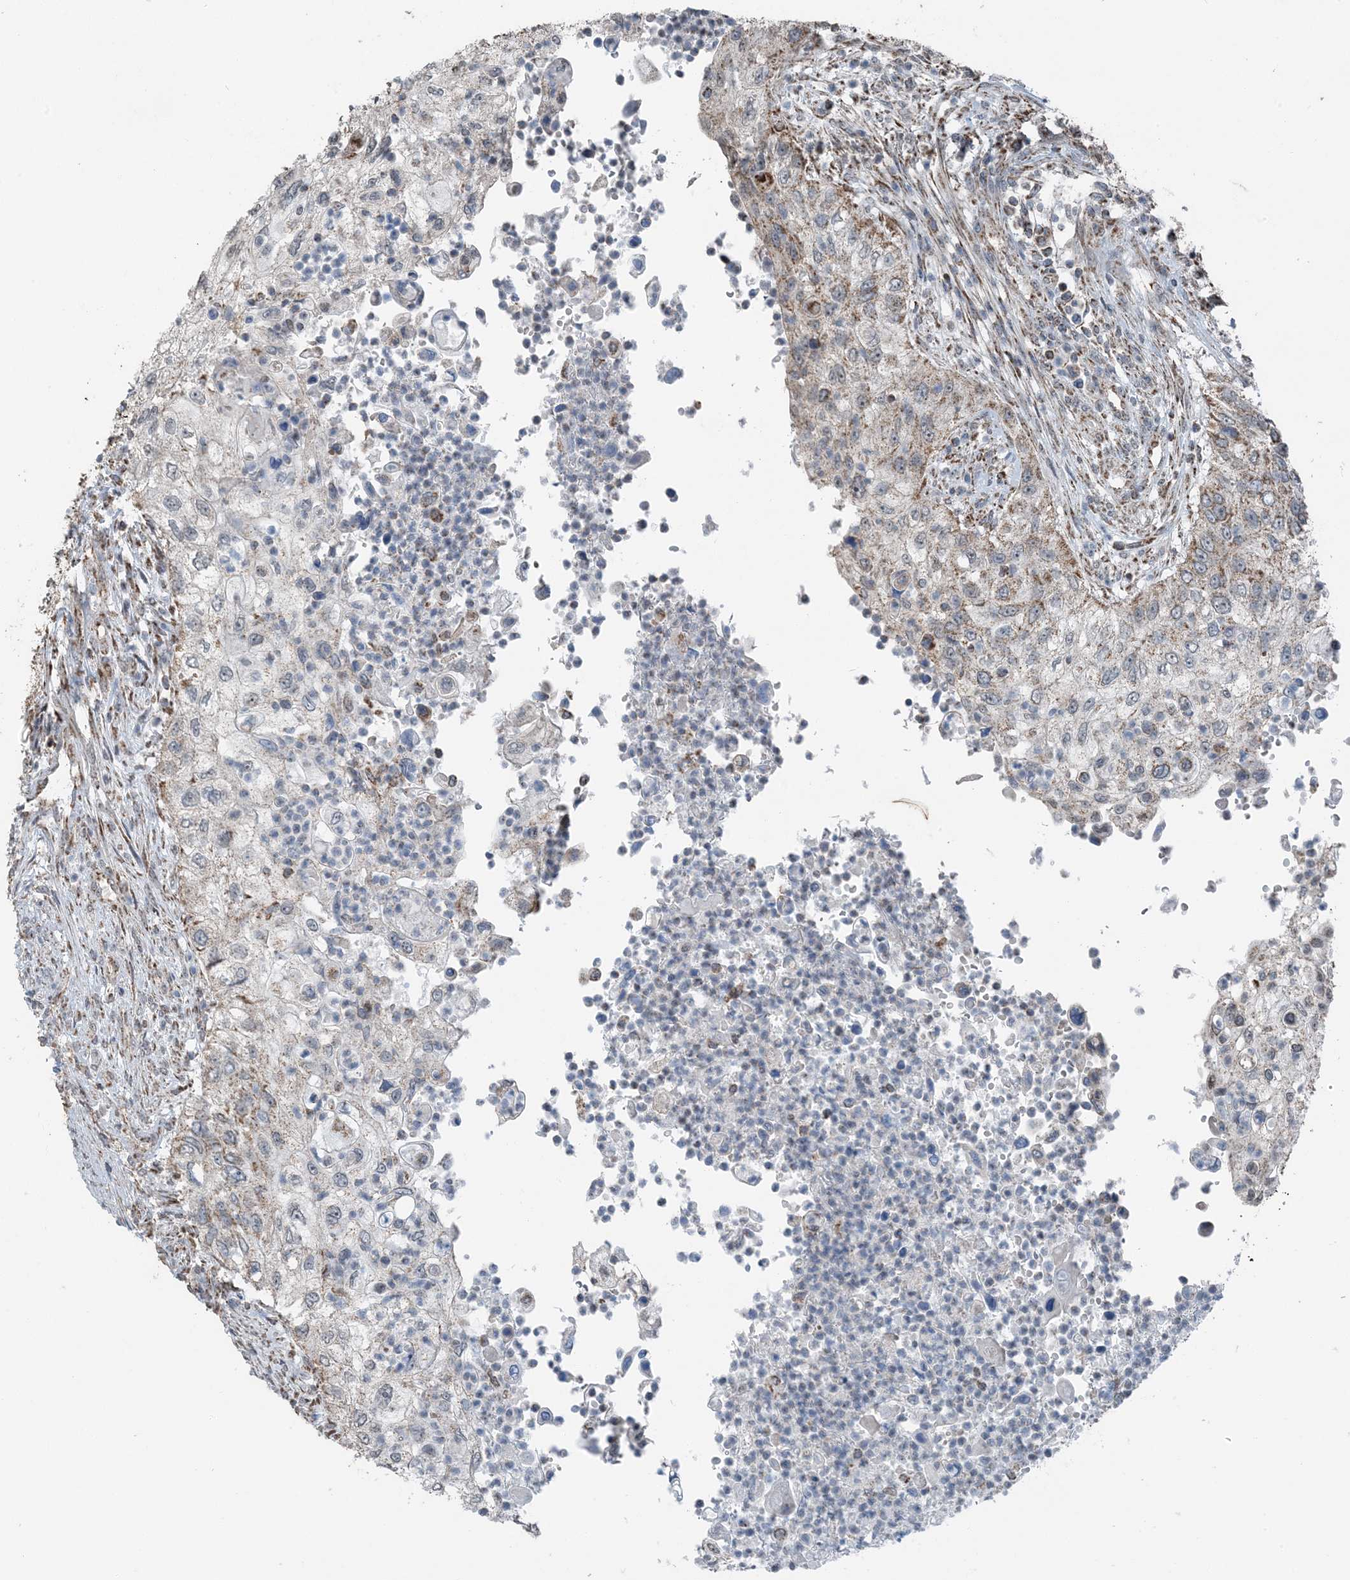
{"staining": {"intensity": "weak", "quantity": ">75%", "location": "cytoplasmic/membranous"}, "tissue": "urothelial cancer", "cell_type": "Tumor cells", "image_type": "cancer", "snomed": [{"axis": "morphology", "description": "Urothelial carcinoma, High grade"}, {"axis": "topography", "description": "Urinary bladder"}], "caption": "Human urothelial cancer stained with a brown dye exhibits weak cytoplasmic/membranous positive staining in approximately >75% of tumor cells.", "gene": "PILRB", "patient": {"sex": "female", "age": 60}}